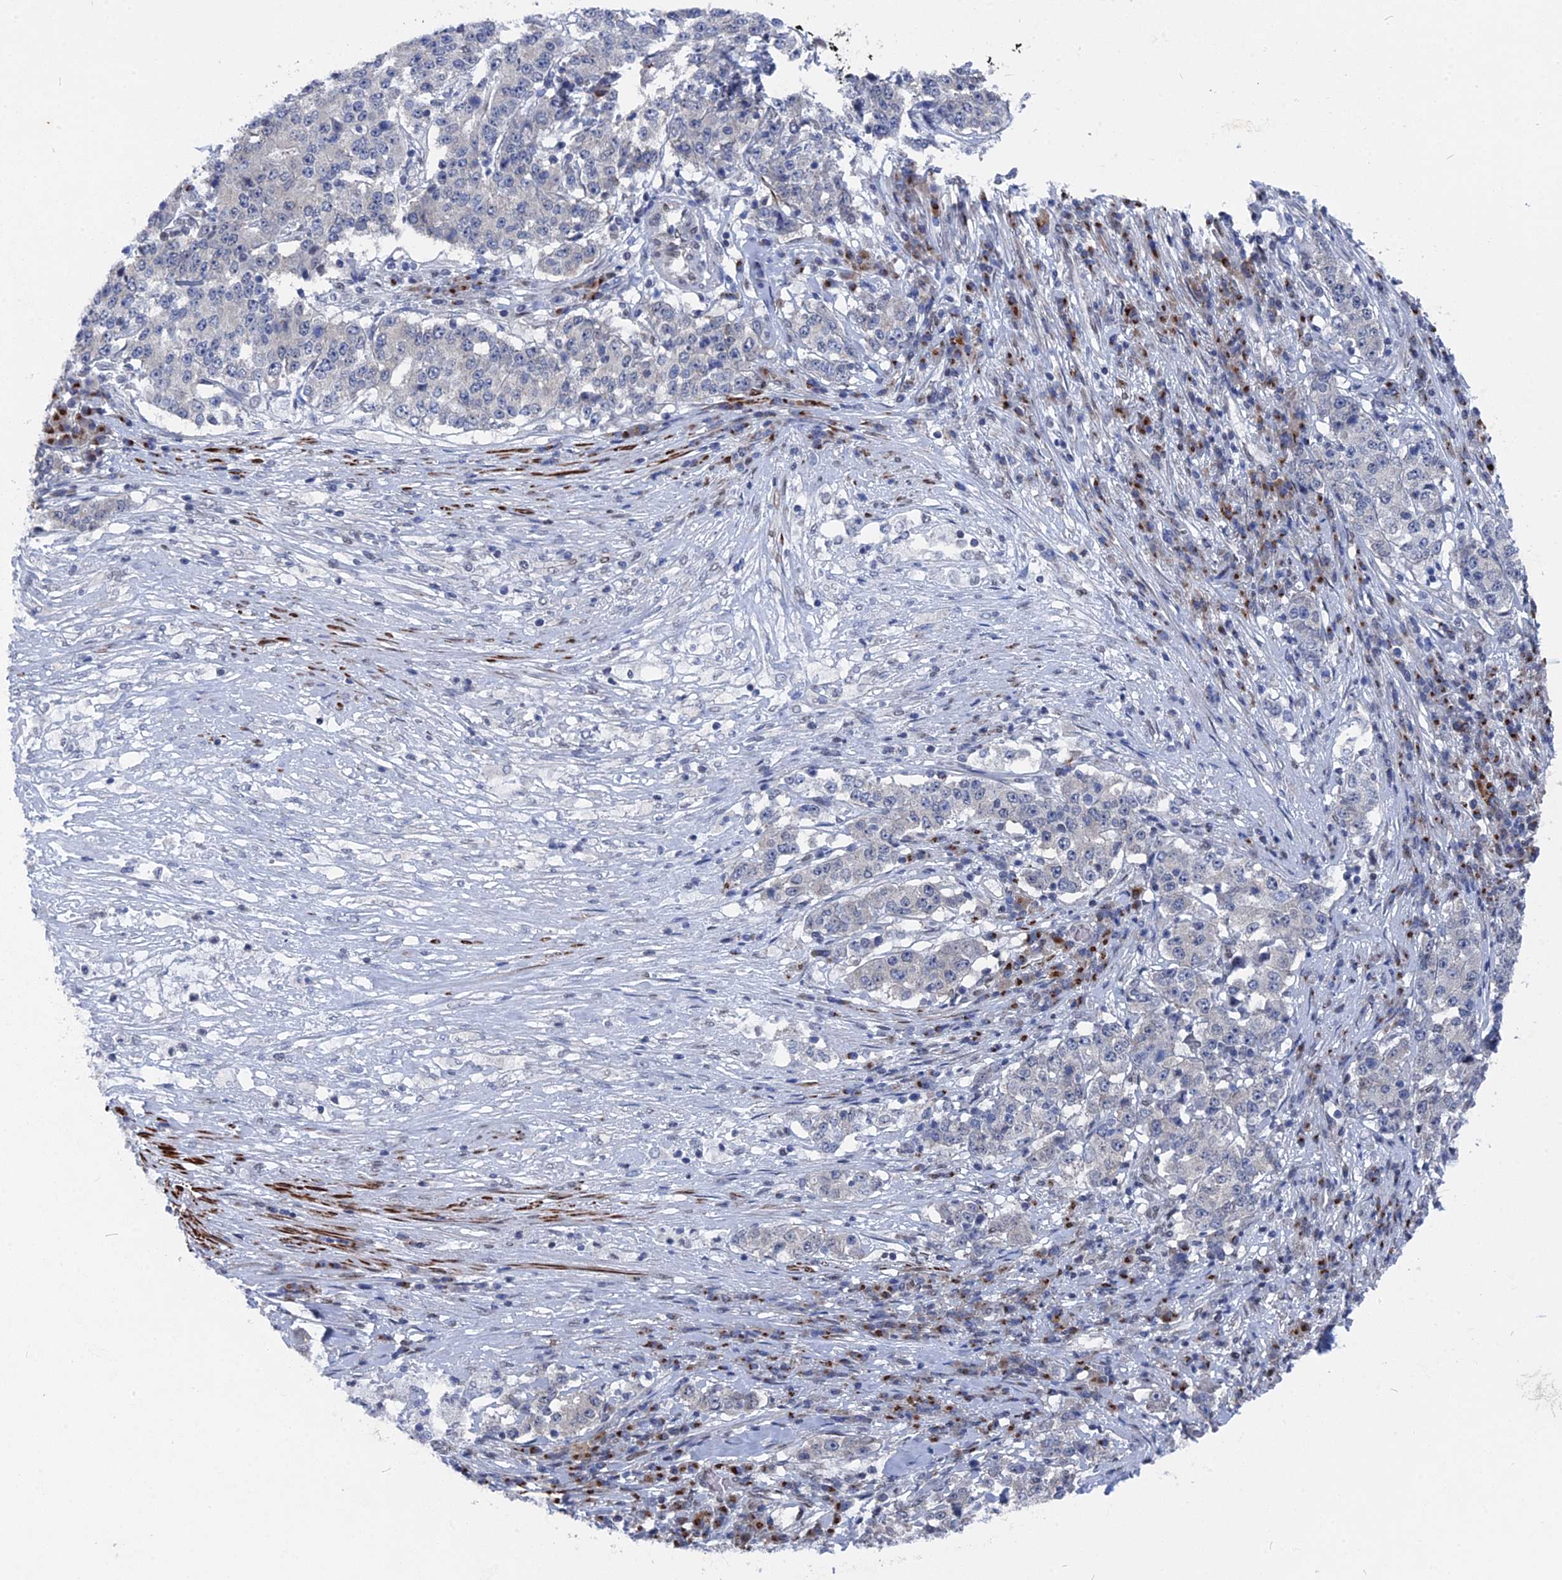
{"staining": {"intensity": "negative", "quantity": "none", "location": "none"}, "tissue": "stomach cancer", "cell_type": "Tumor cells", "image_type": "cancer", "snomed": [{"axis": "morphology", "description": "Adenocarcinoma, NOS"}, {"axis": "topography", "description": "Stomach"}], "caption": "IHC of stomach cancer (adenocarcinoma) reveals no positivity in tumor cells. (DAB (3,3'-diaminobenzidine) IHC with hematoxylin counter stain).", "gene": "MTRF1", "patient": {"sex": "male", "age": 59}}